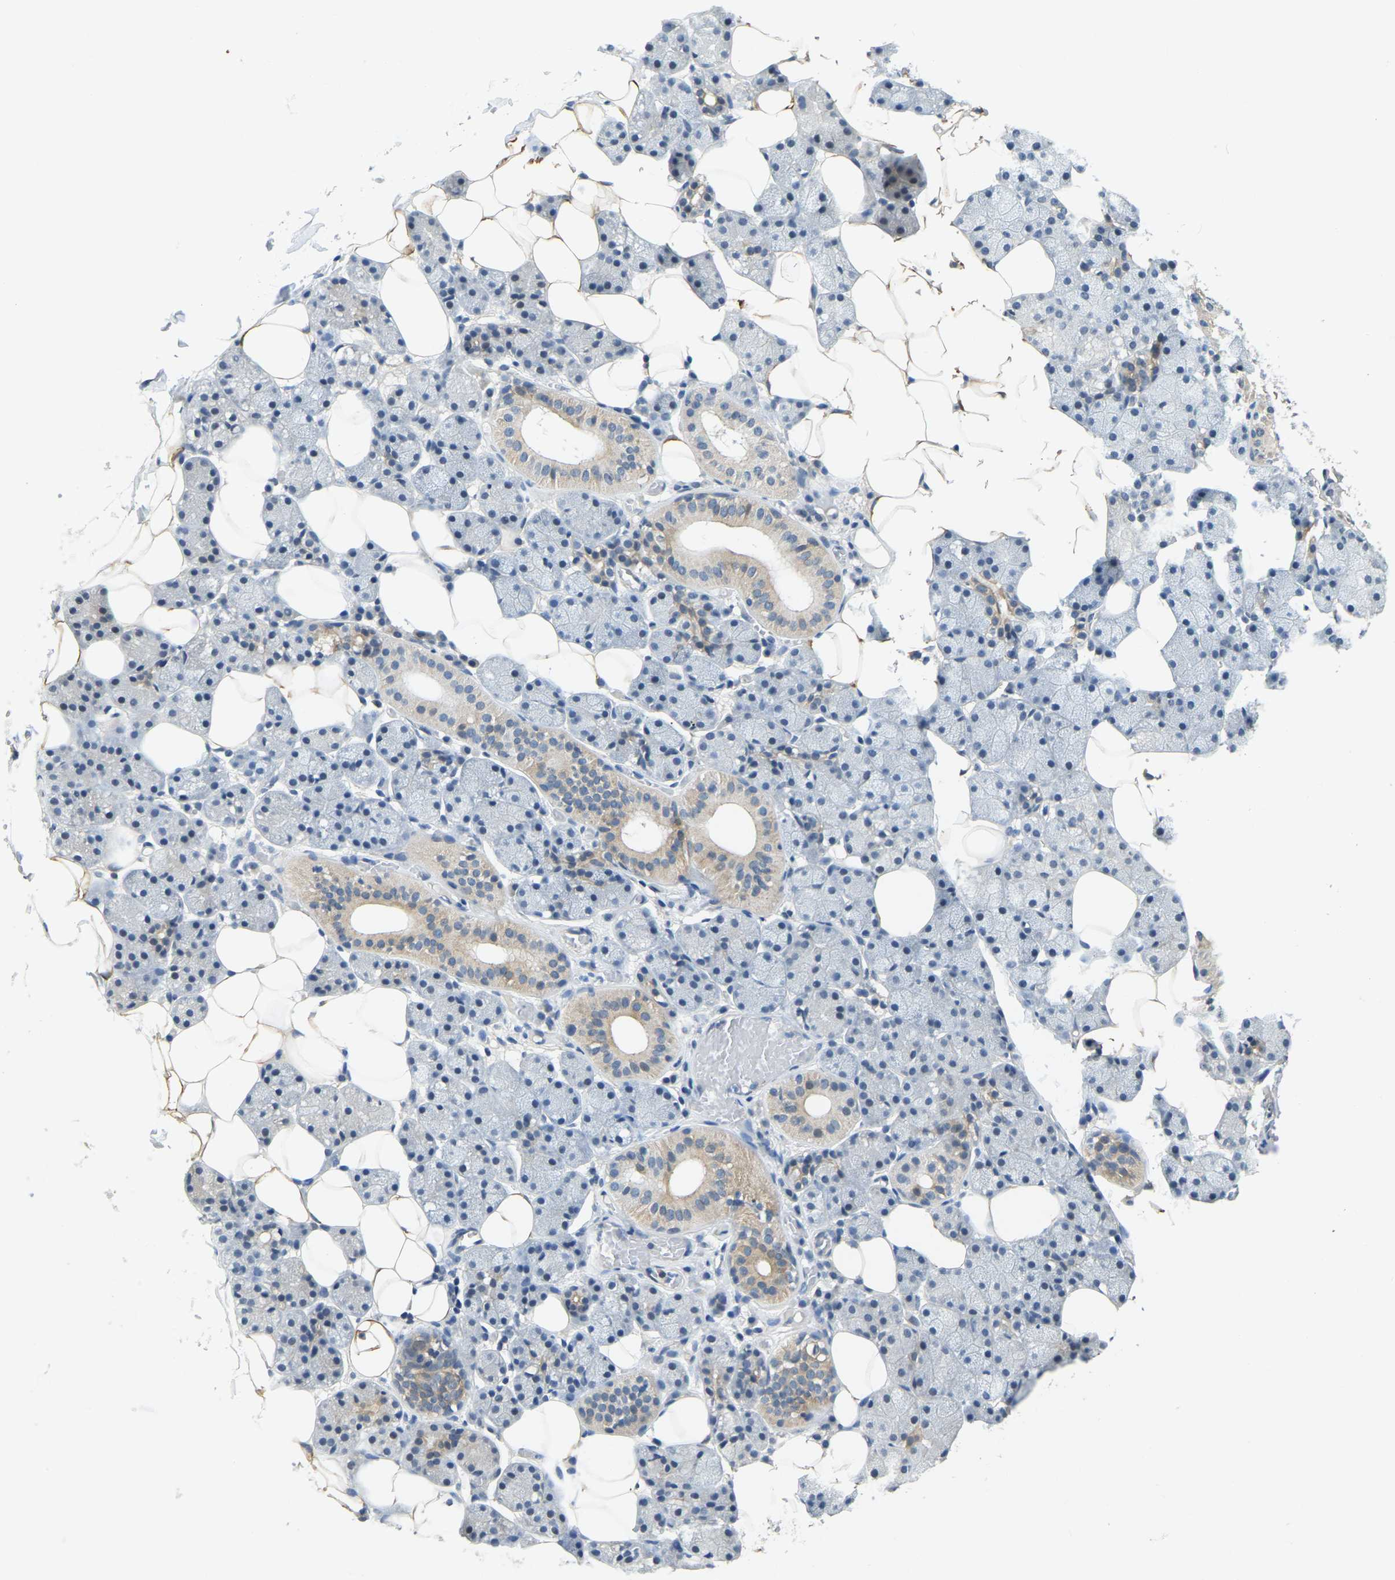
{"staining": {"intensity": "weak", "quantity": "<25%", "location": "cytoplasmic/membranous"}, "tissue": "salivary gland", "cell_type": "Glandular cells", "image_type": "normal", "snomed": [{"axis": "morphology", "description": "Normal tissue, NOS"}, {"axis": "topography", "description": "Salivary gland"}], "caption": "A high-resolution histopathology image shows immunohistochemistry (IHC) staining of benign salivary gland, which demonstrates no significant positivity in glandular cells.", "gene": "AHNAK", "patient": {"sex": "female", "age": 33}}